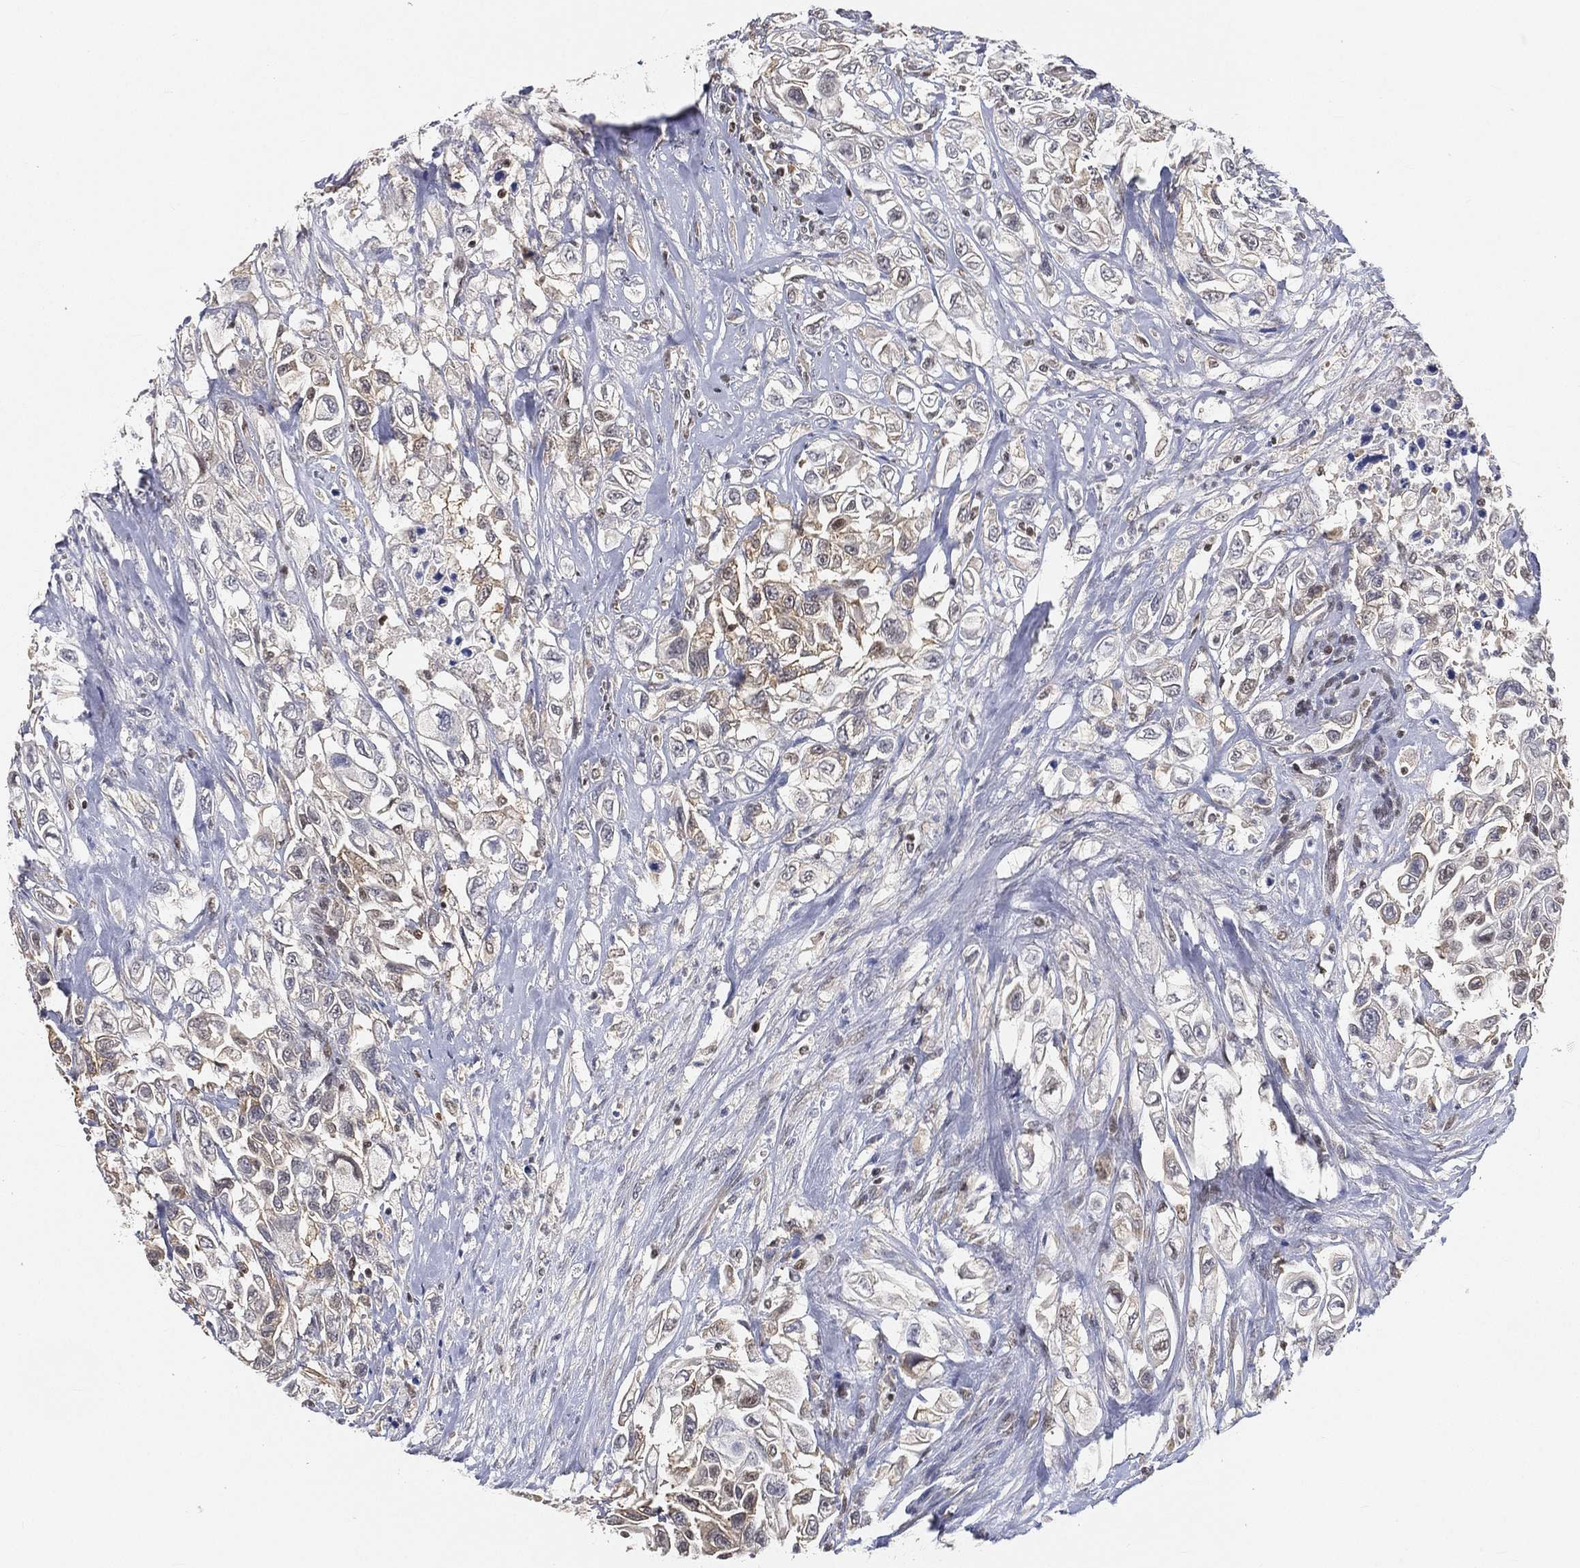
{"staining": {"intensity": "weak", "quantity": "<25%", "location": "cytoplasmic/membranous"}, "tissue": "urothelial cancer", "cell_type": "Tumor cells", "image_type": "cancer", "snomed": [{"axis": "morphology", "description": "Urothelial carcinoma, High grade"}, {"axis": "topography", "description": "Urinary bladder"}], "caption": "Urothelial cancer was stained to show a protein in brown. There is no significant expression in tumor cells.", "gene": "CRTC3", "patient": {"sex": "female", "age": 56}}